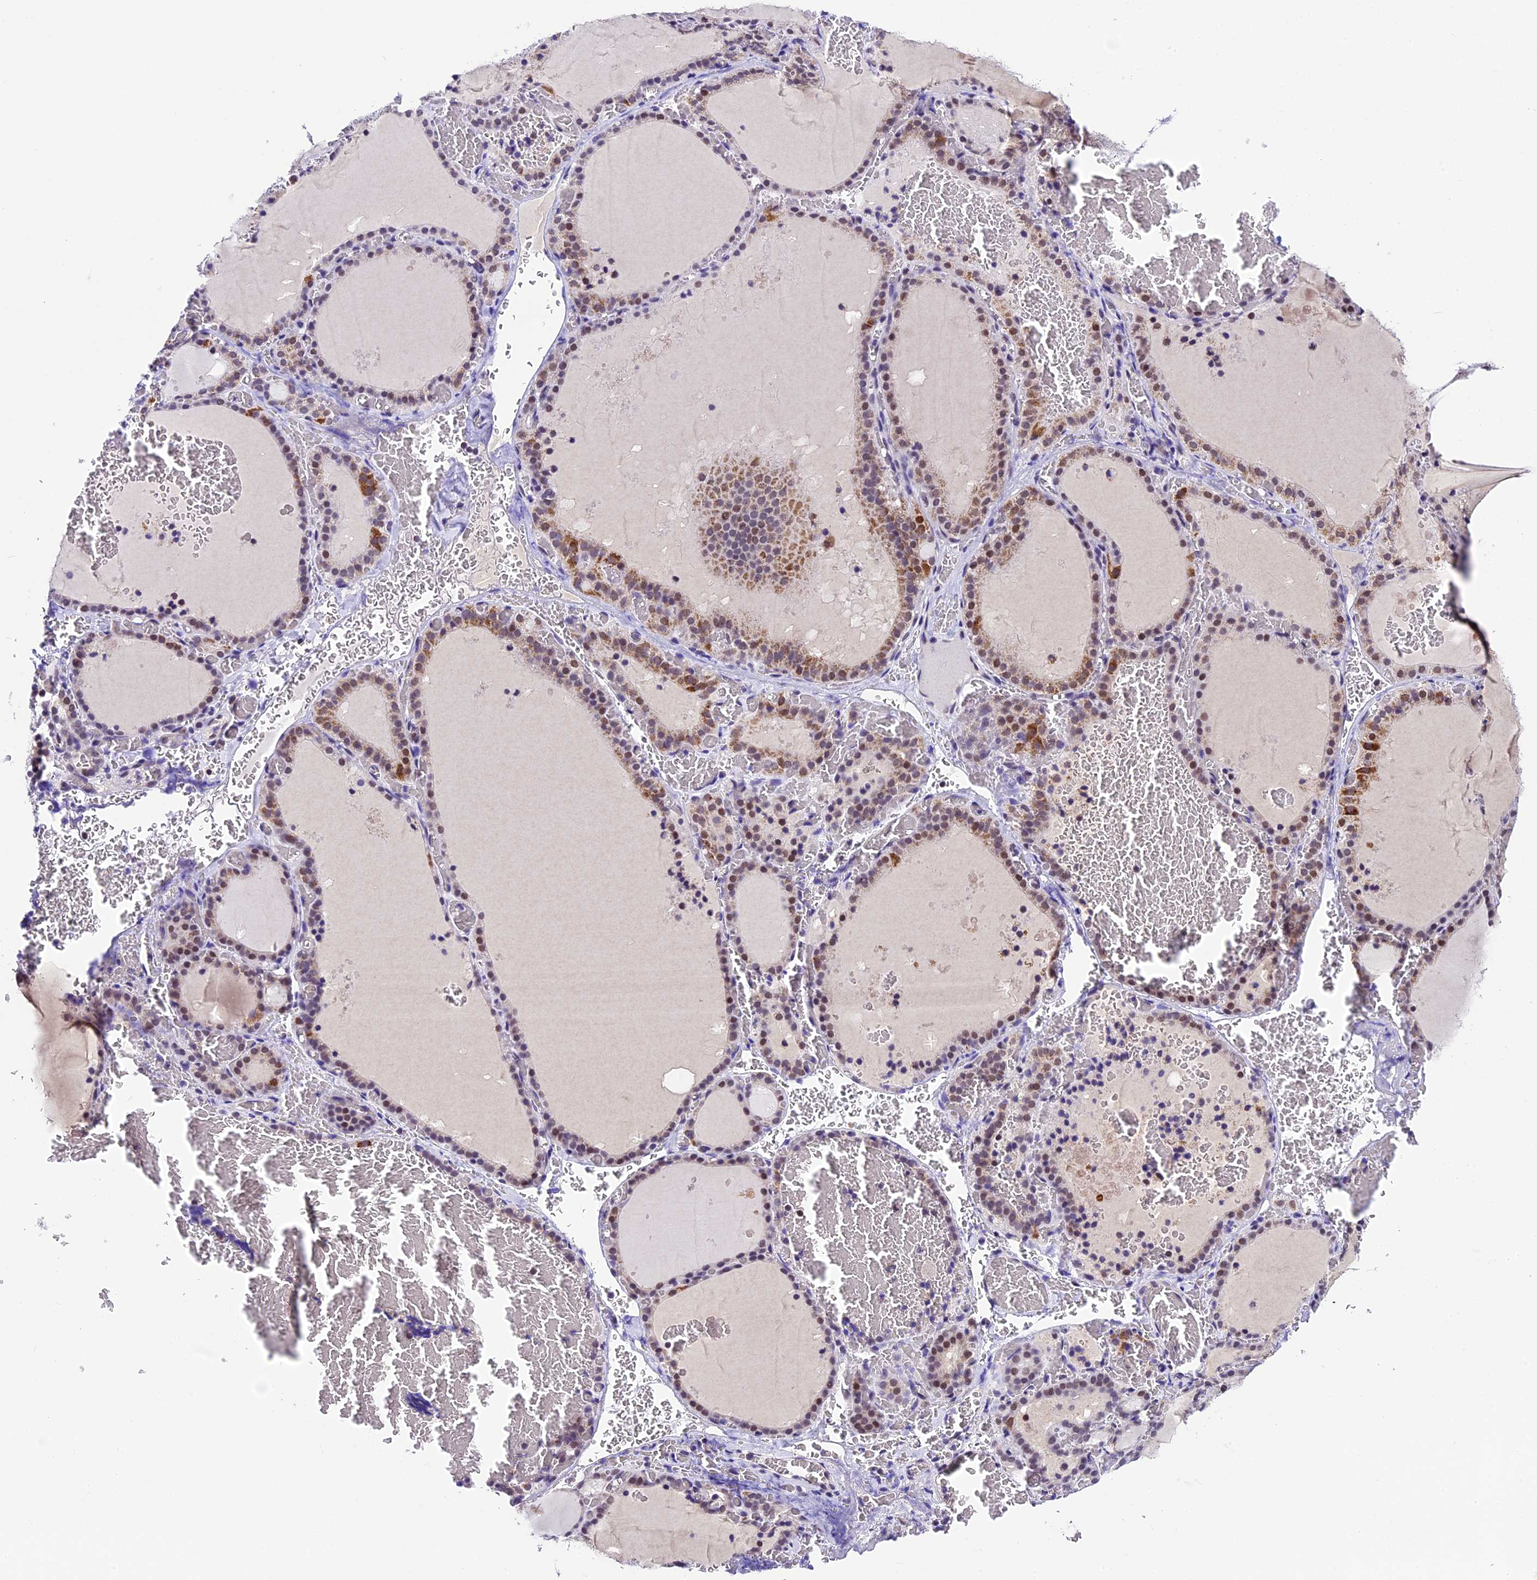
{"staining": {"intensity": "moderate", "quantity": "25%-75%", "location": "cytoplasmic/membranous,nuclear"}, "tissue": "thyroid gland", "cell_type": "Glandular cells", "image_type": "normal", "snomed": [{"axis": "morphology", "description": "Normal tissue, NOS"}, {"axis": "topography", "description": "Thyroid gland"}], "caption": "Immunohistochemical staining of benign thyroid gland exhibits 25%-75% levels of moderate cytoplasmic/membranous,nuclear protein expression in about 25%-75% of glandular cells. The staining is performed using DAB (3,3'-diaminobenzidine) brown chromogen to label protein expression. The nuclei are counter-stained blue using hematoxylin.", "gene": "CARS2", "patient": {"sex": "female", "age": 39}}